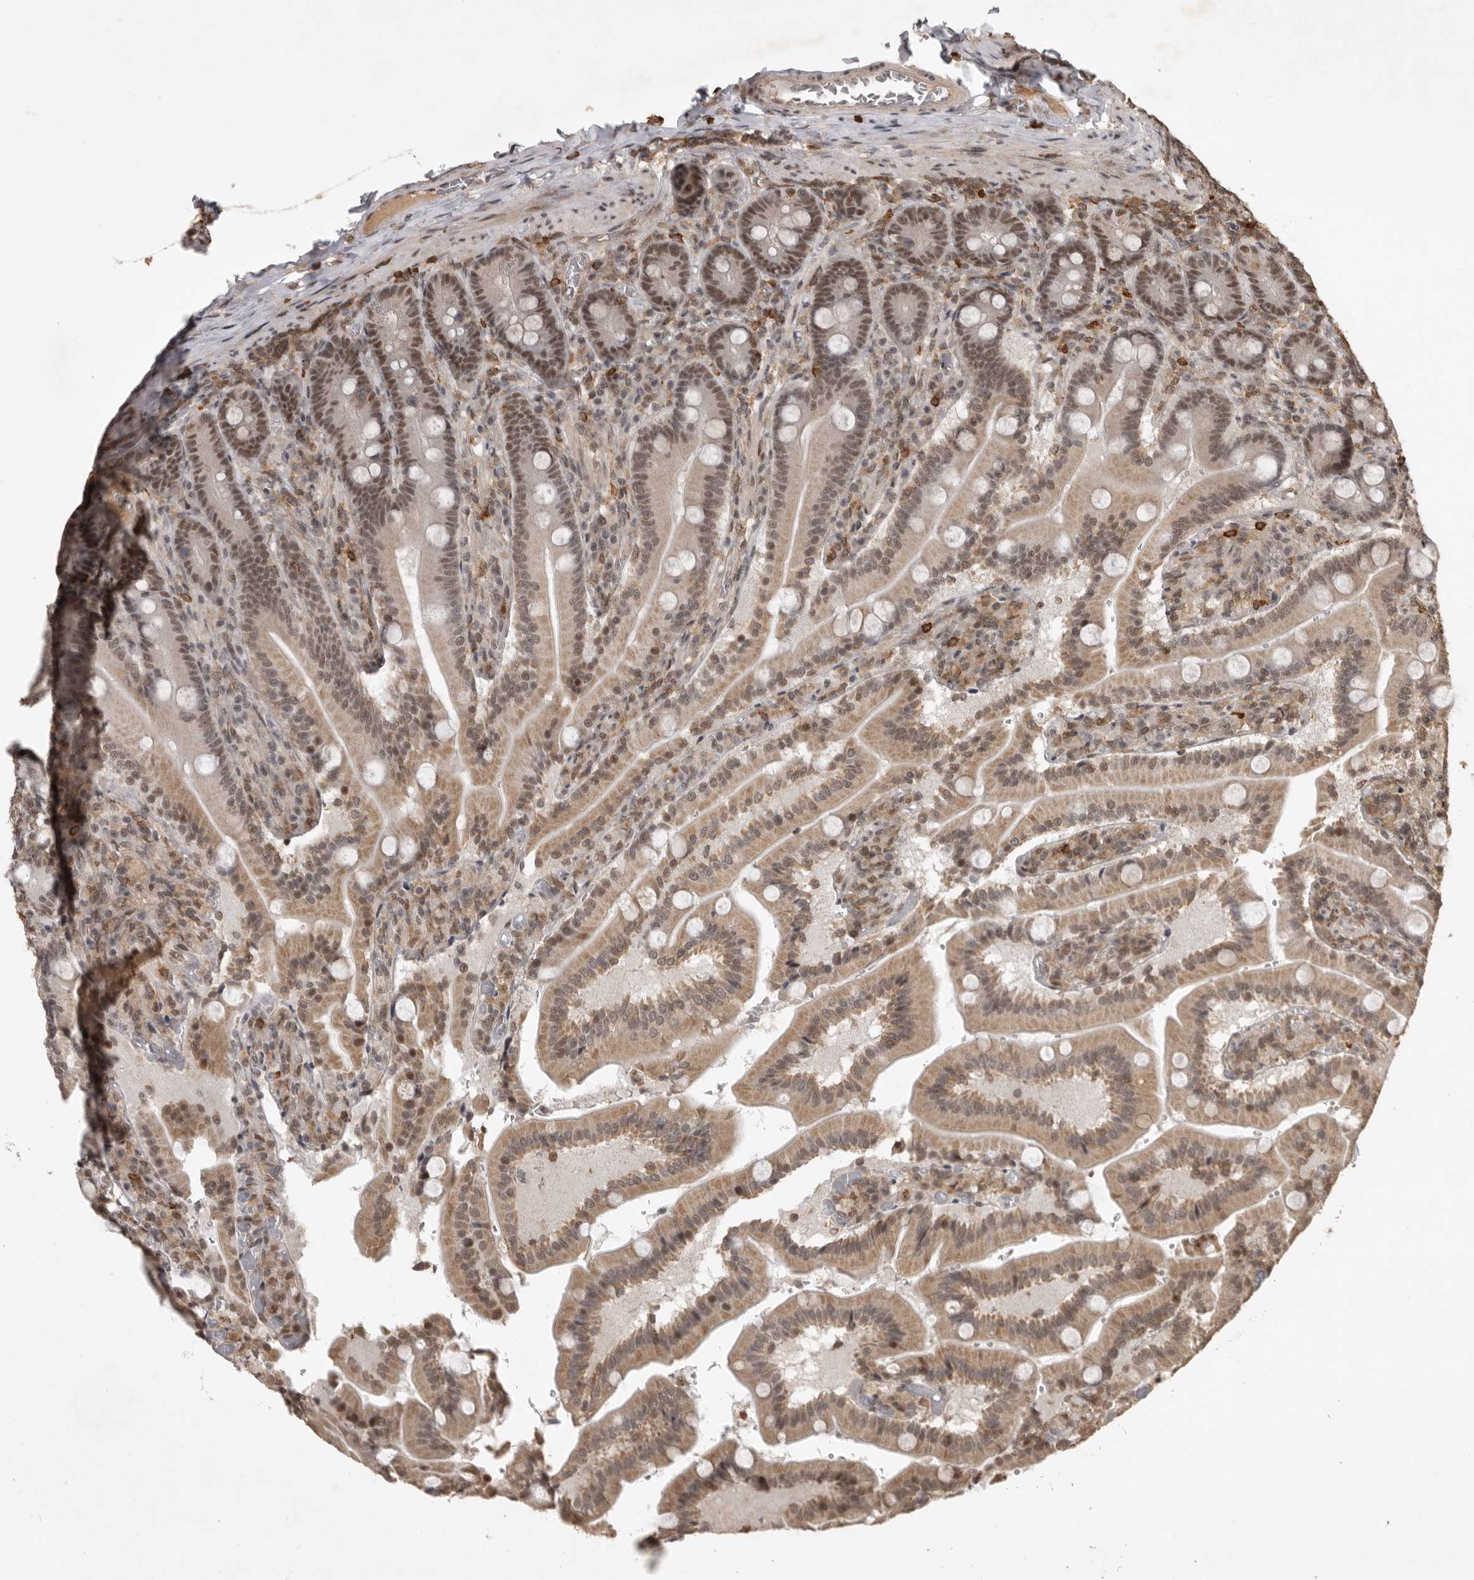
{"staining": {"intensity": "moderate", "quantity": ">75%", "location": "cytoplasmic/membranous,nuclear"}, "tissue": "duodenum", "cell_type": "Glandular cells", "image_type": "normal", "snomed": [{"axis": "morphology", "description": "Normal tissue, NOS"}, {"axis": "topography", "description": "Duodenum"}], "caption": "About >75% of glandular cells in unremarkable human duodenum show moderate cytoplasmic/membranous,nuclear protein expression as visualized by brown immunohistochemical staining.", "gene": "CBLL1", "patient": {"sex": "female", "age": 62}}